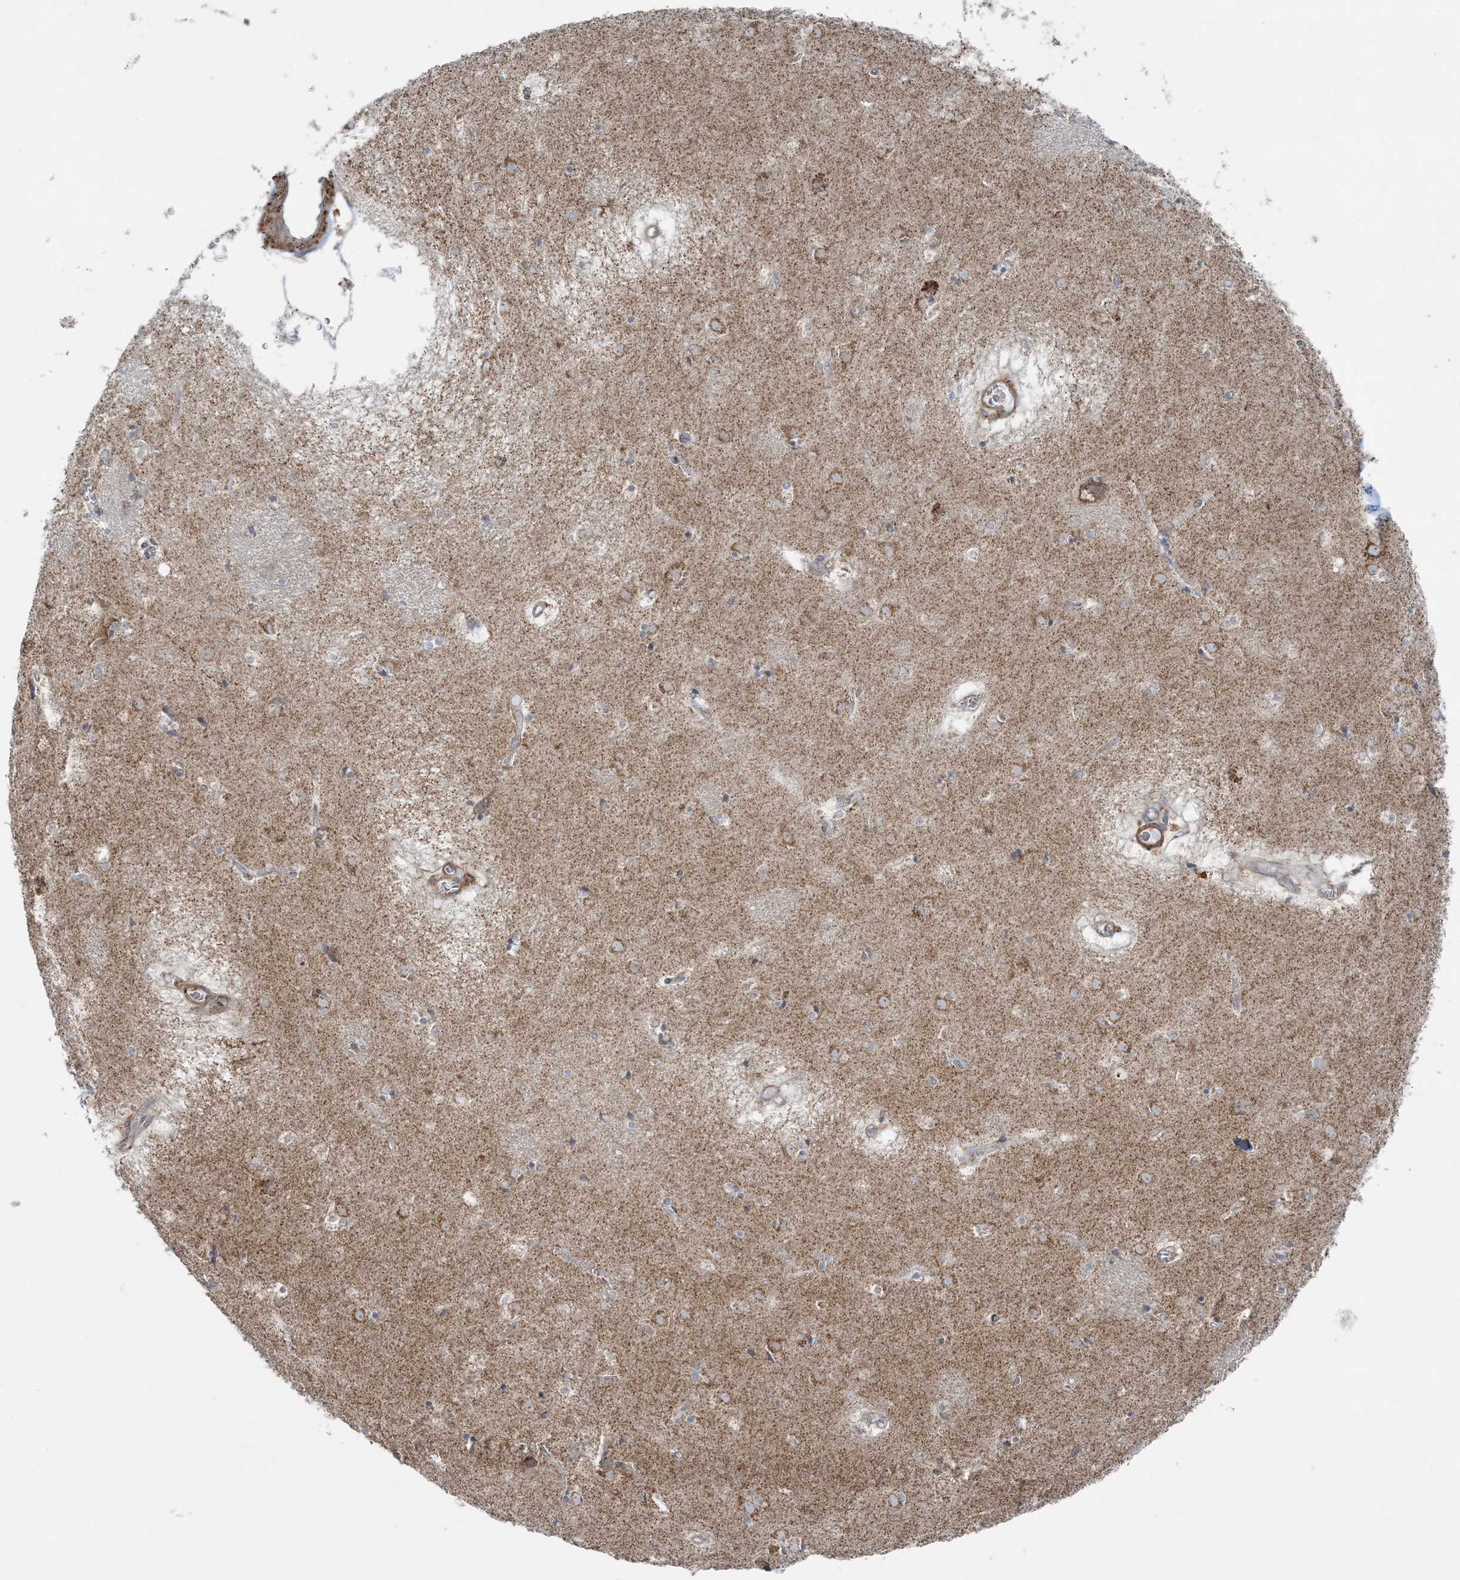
{"staining": {"intensity": "weak", "quantity": "<25%", "location": "cytoplasmic/membranous"}, "tissue": "caudate", "cell_type": "Glial cells", "image_type": "normal", "snomed": [{"axis": "morphology", "description": "Normal tissue, NOS"}, {"axis": "topography", "description": "Lateral ventricle wall"}], "caption": "Immunohistochemistry of unremarkable caudate reveals no staining in glial cells.", "gene": "PIK3R4", "patient": {"sex": "male", "age": 70}}